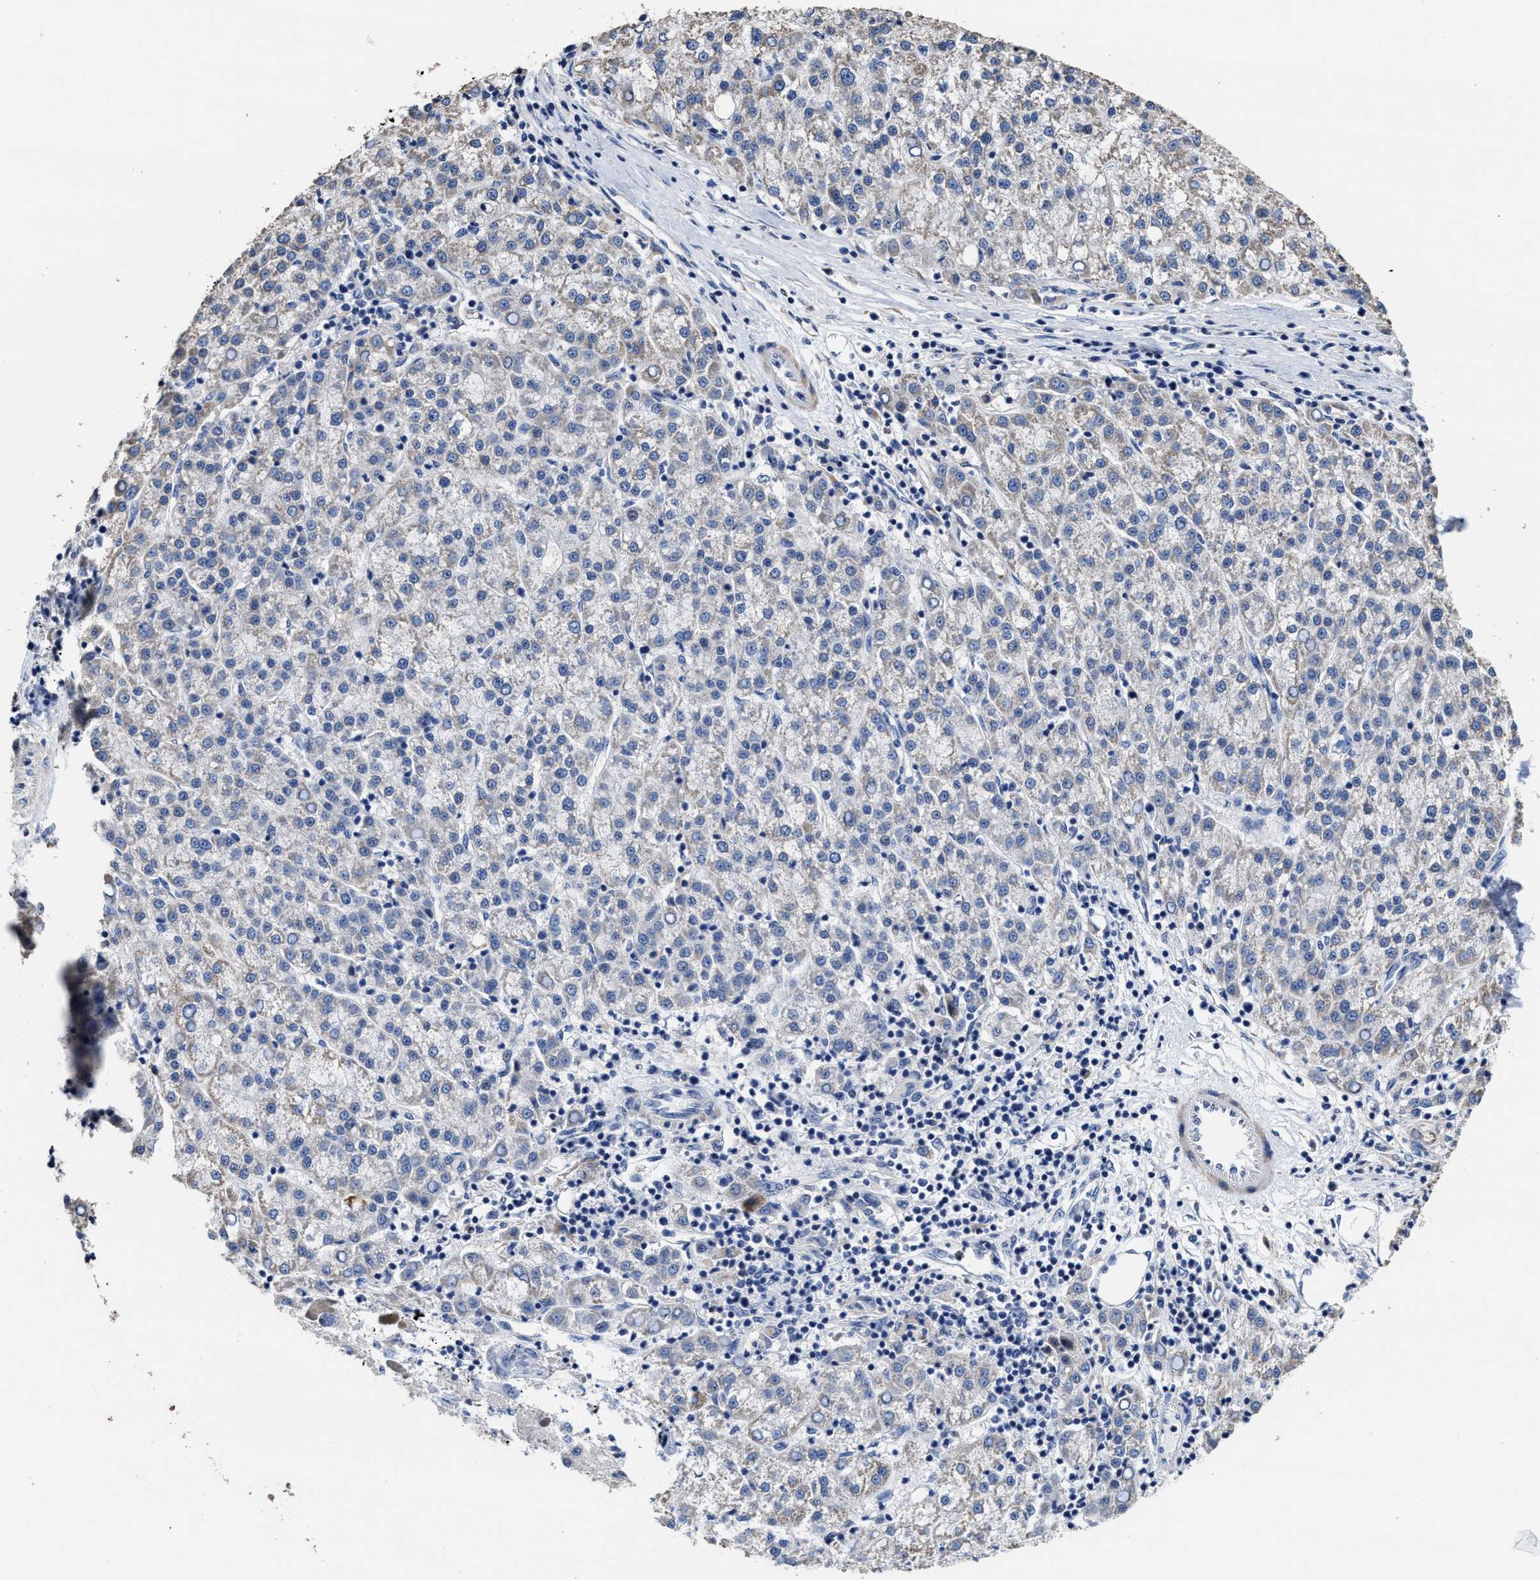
{"staining": {"intensity": "negative", "quantity": "none", "location": "none"}, "tissue": "liver cancer", "cell_type": "Tumor cells", "image_type": "cancer", "snomed": [{"axis": "morphology", "description": "Carcinoma, Hepatocellular, NOS"}, {"axis": "topography", "description": "Liver"}], "caption": "A high-resolution histopathology image shows immunohistochemistry (IHC) staining of hepatocellular carcinoma (liver), which reveals no significant staining in tumor cells.", "gene": "ZFAT", "patient": {"sex": "female", "age": 58}}